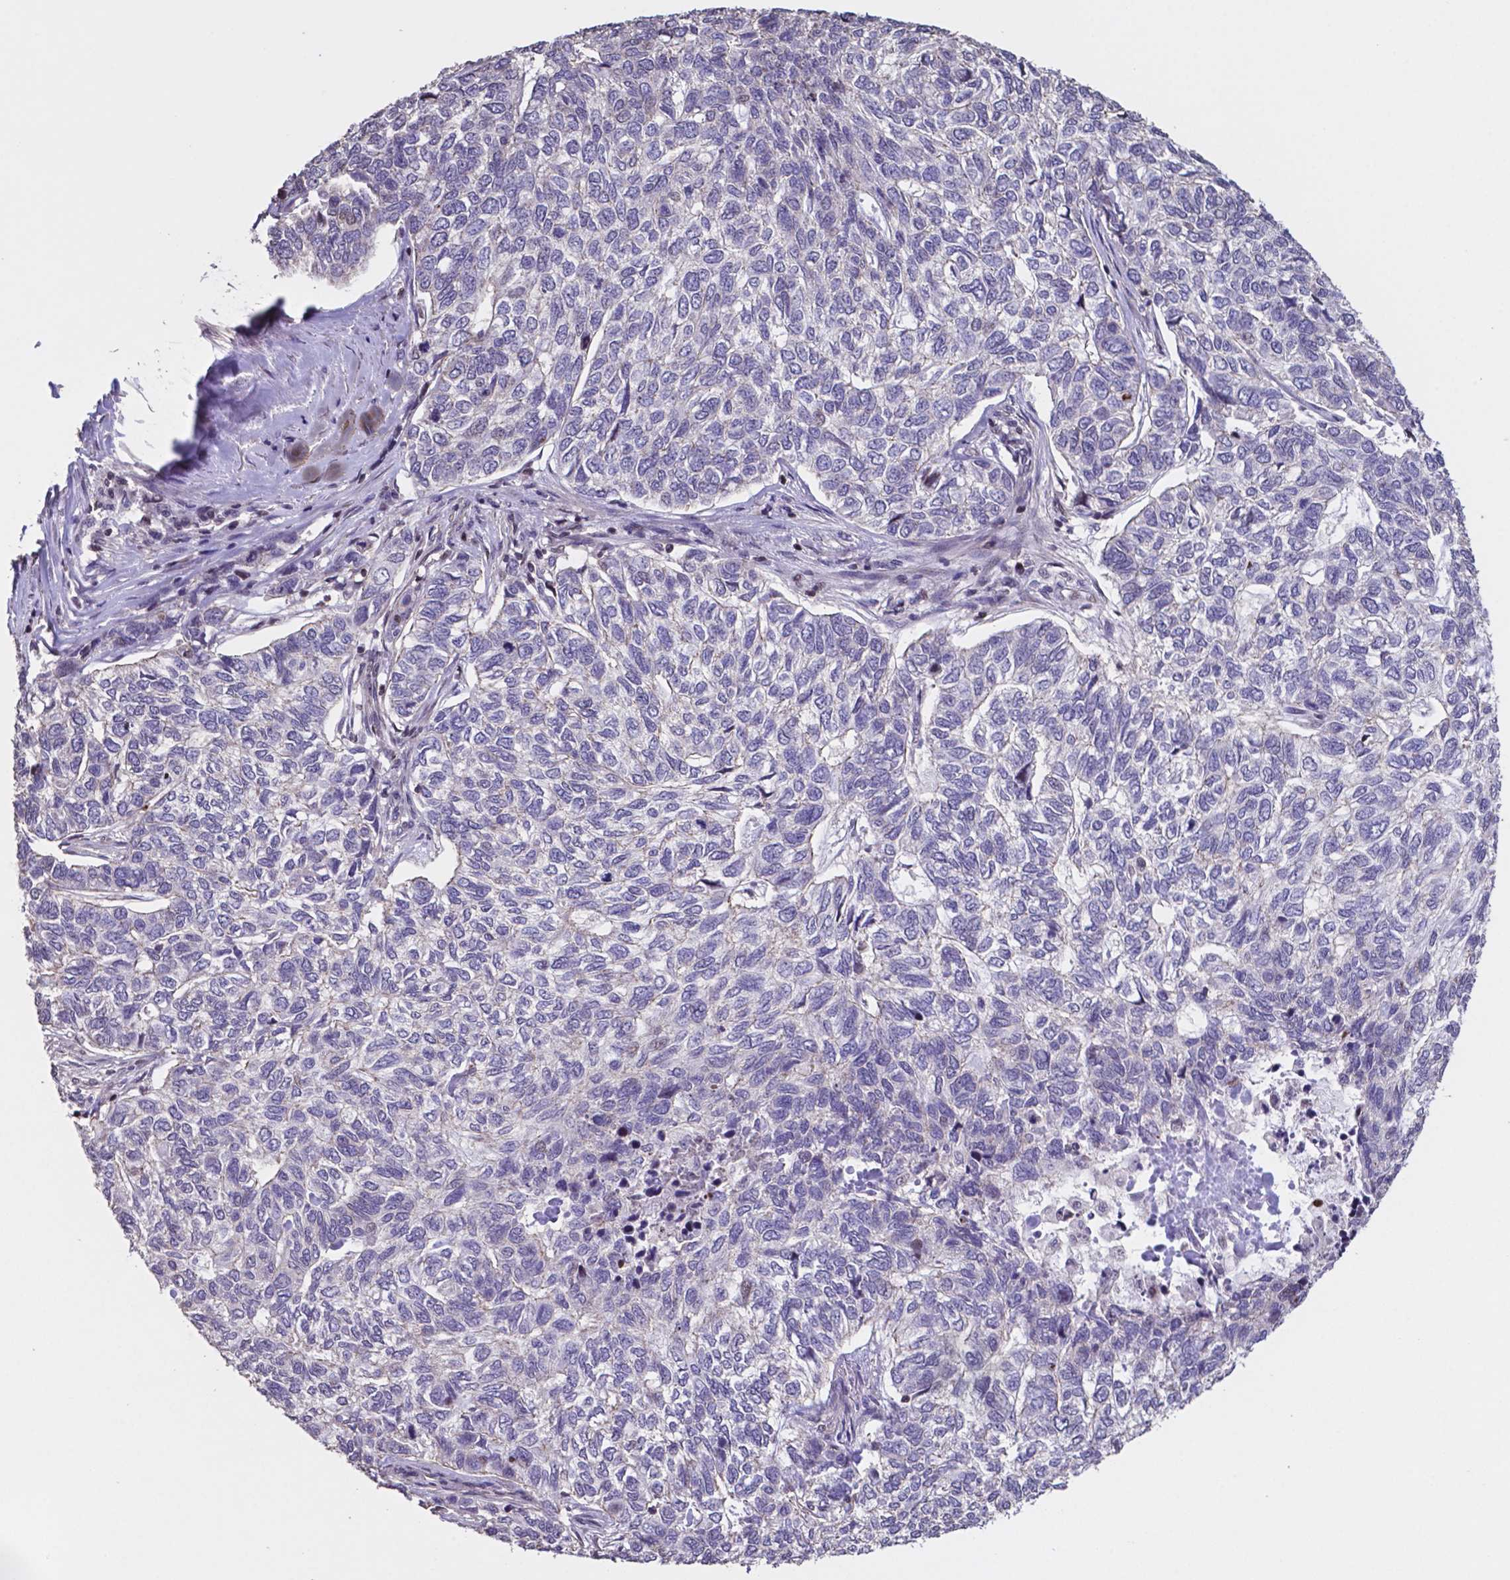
{"staining": {"intensity": "negative", "quantity": "none", "location": "none"}, "tissue": "skin cancer", "cell_type": "Tumor cells", "image_type": "cancer", "snomed": [{"axis": "morphology", "description": "Basal cell carcinoma"}, {"axis": "topography", "description": "Skin"}], "caption": "Tumor cells show no significant staining in skin basal cell carcinoma. Nuclei are stained in blue.", "gene": "MLC1", "patient": {"sex": "female", "age": 65}}